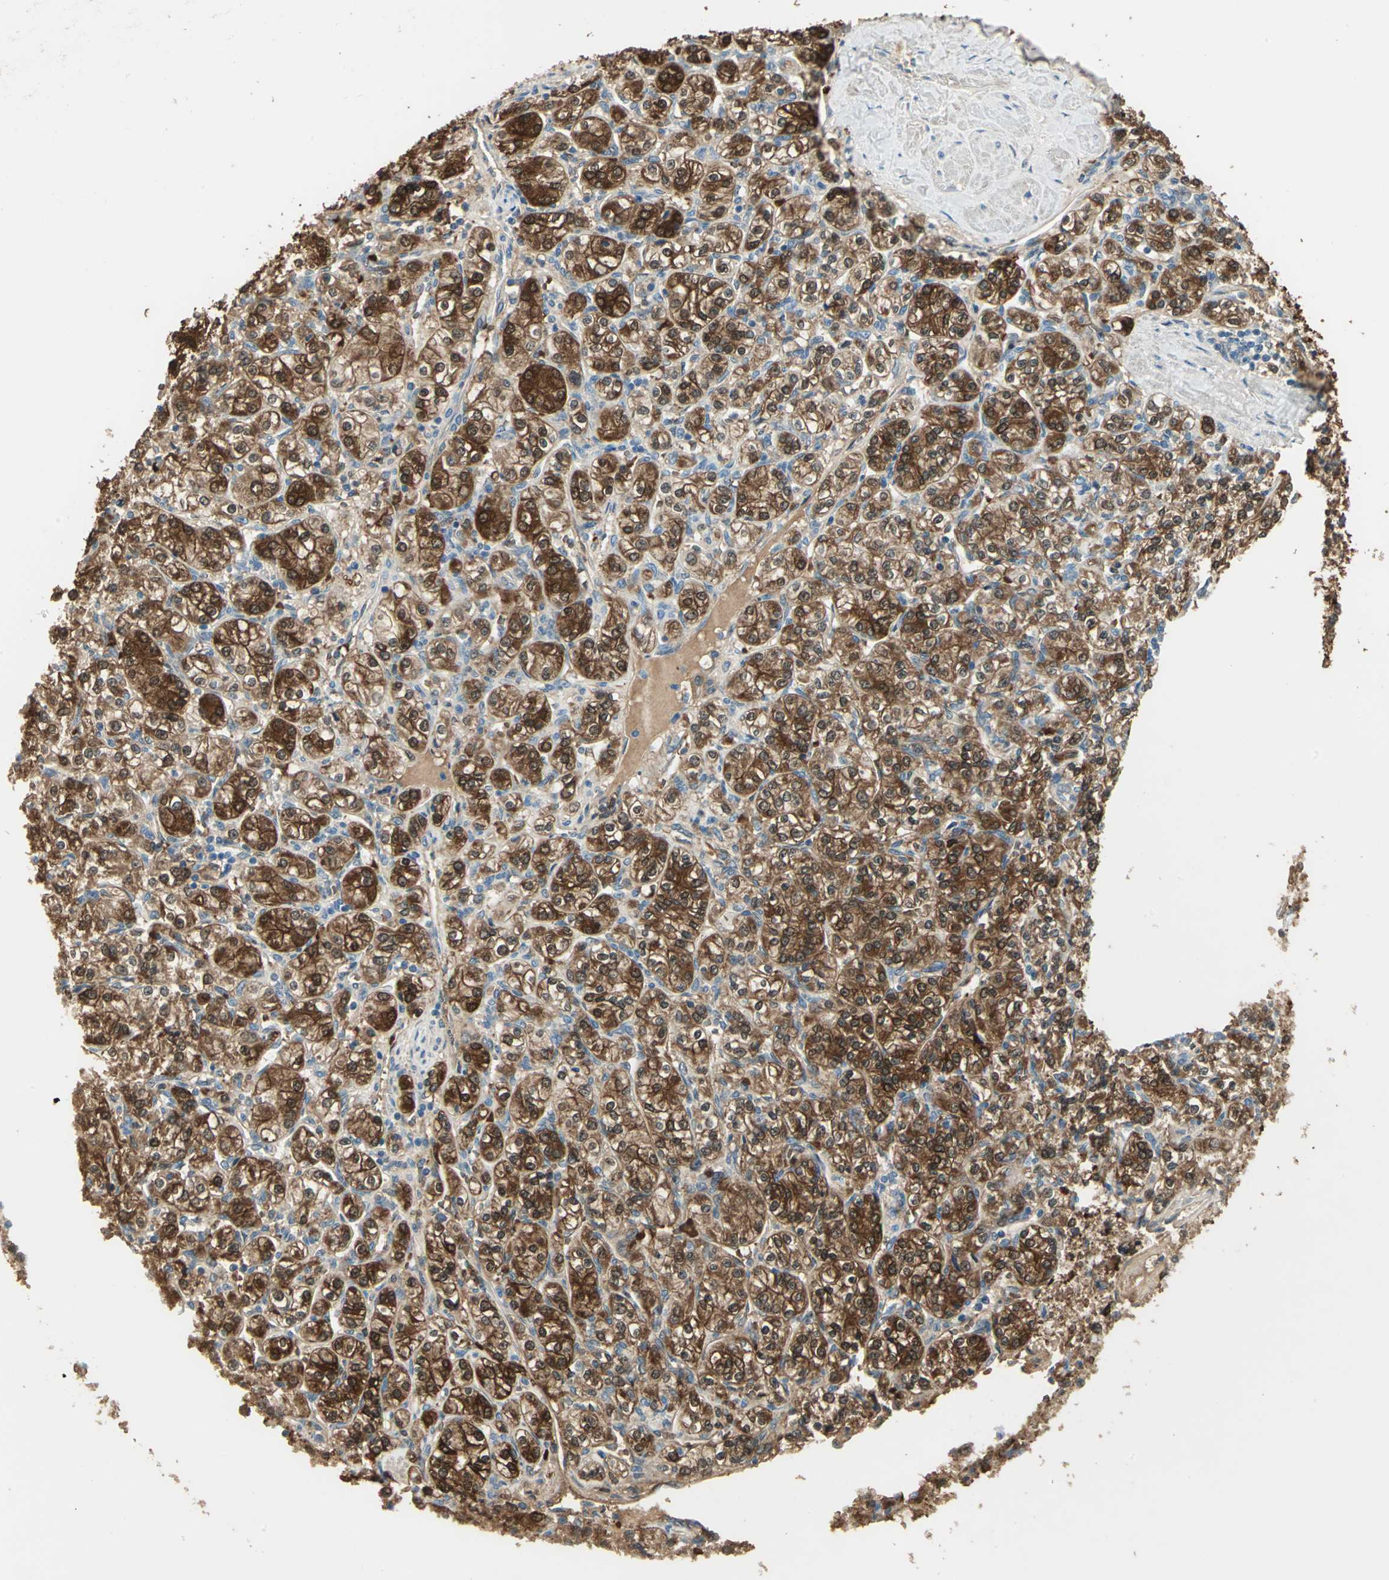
{"staining": {"intensity": "strong", "quantity": ">75%", "location": "cytoplasmic/membranous,nuclear"}, "tissue": "renal cancer", "cell_type": "Tumor cells", "image_type": "cancer", "snomed": [{"axis": "morphology", "description": "Adenocarcinoma, NOS"}, {"axis": "topography", "description": "Kidney"}], "caption": "Protein staining of adenocarcinoma (renal) tissue displays strong cytoplasmic/membranous and nuclear staining in approximately >75% of tumor cells.", "gene": "DDAH1", "patient": {"sex": "male", "age": 77}}